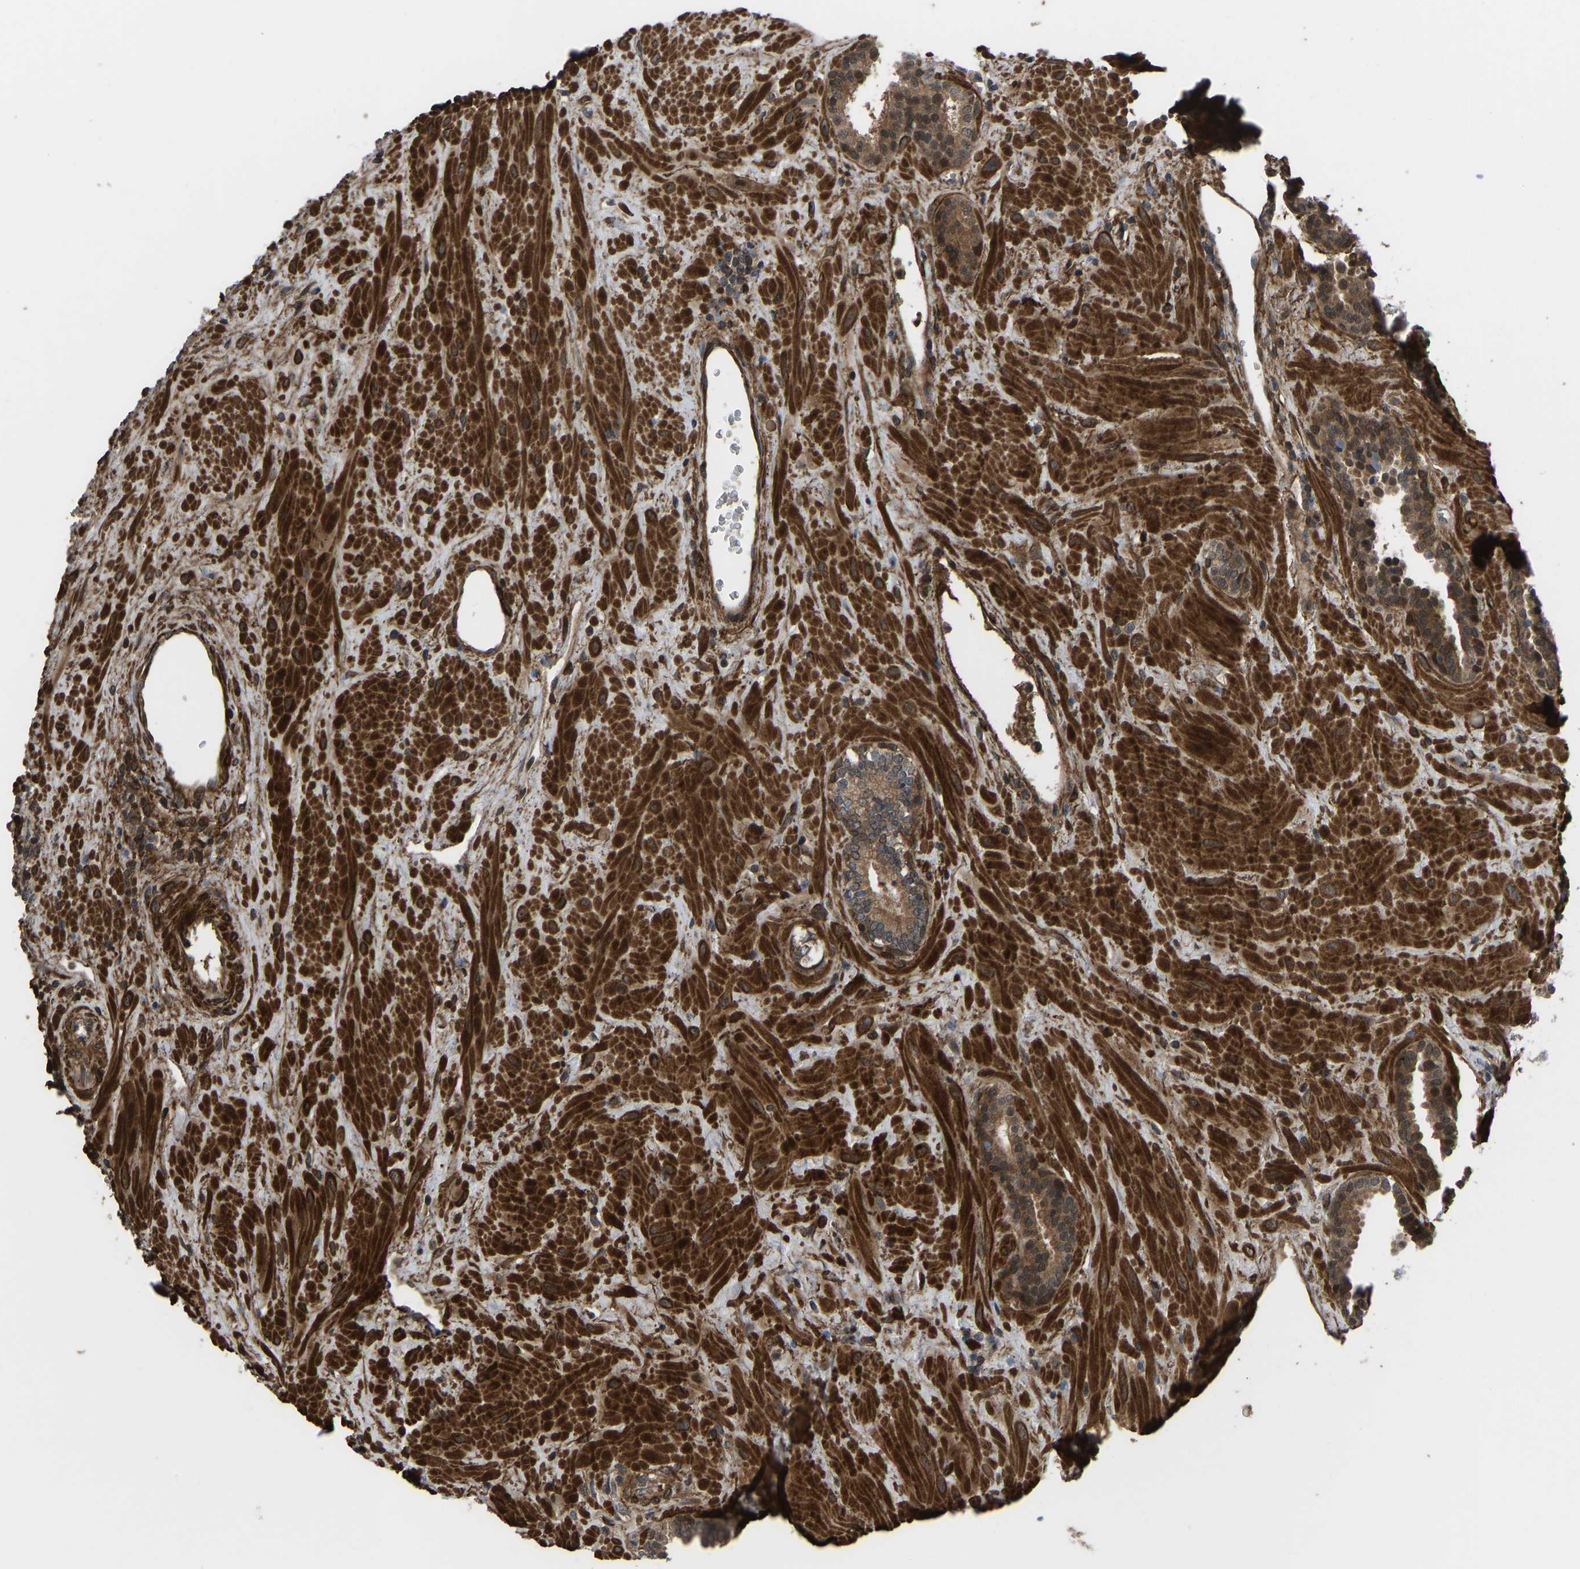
{"staining": {"intensity": "moderate", "quantity": ">75%", "location": "cytoplasmic/membranous,nuclear"}, "tissue": "prostate", "cell_type": "Glandular cells", "image_type": "normal", "snomed": [{"axis": "morphology", "description": "Normal tissue, NOS"}, {"axis": "topography", "description": "Prostate"}], "caption": "Protein expression analysis of unremarkable prostate demonstrates moderate cytoplasmic/membranous,nuclear positivity in approximately >75% of glandular cells.", "gene": "CYP7B1", "patient": {"sex": "male", "age": 51}}